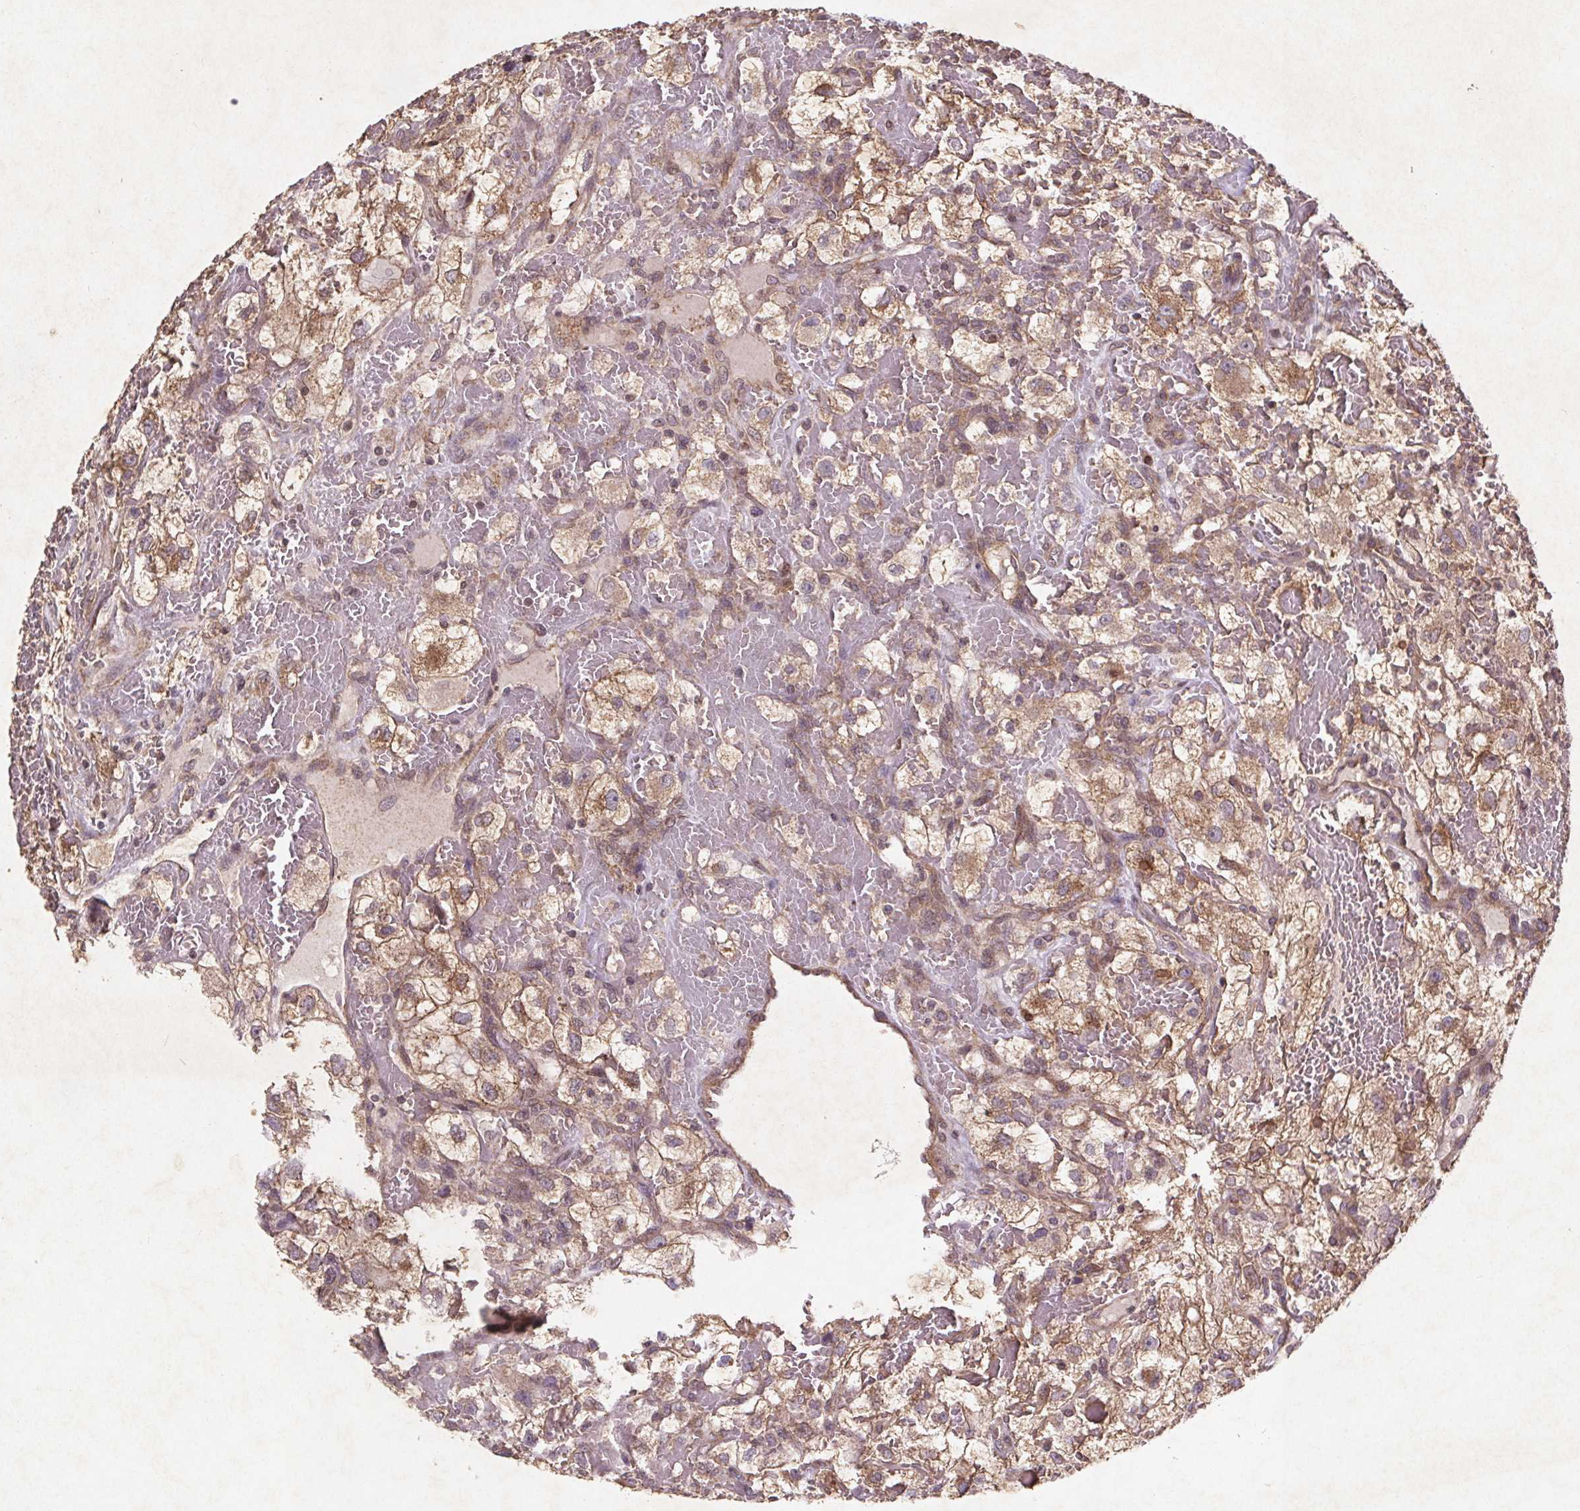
{"staining": {"intensity": "weak", "quantity": "25%-75%", "location": "cytoplasmic/membranous"}, "tissue": "renal cancer", "cell_type": "Tumor cells", "image_type": "cancer", "snomed": [{"axis": "morphology", "description": "Adenocarcinoma, NOS"}, {"axis": "topography", "description": "Kidney"}], "caption": "A brown stain shows weak cytoplasmic/membranous expression of a protein in human adenocarcinoma (renal) tumor cells. (DAB (3,3'-diaminobenzidine) = brown stain, brightfield microscopy at high magnification).", "gene": "STRN3", "patient": {"sex": "male", "age": 59}}